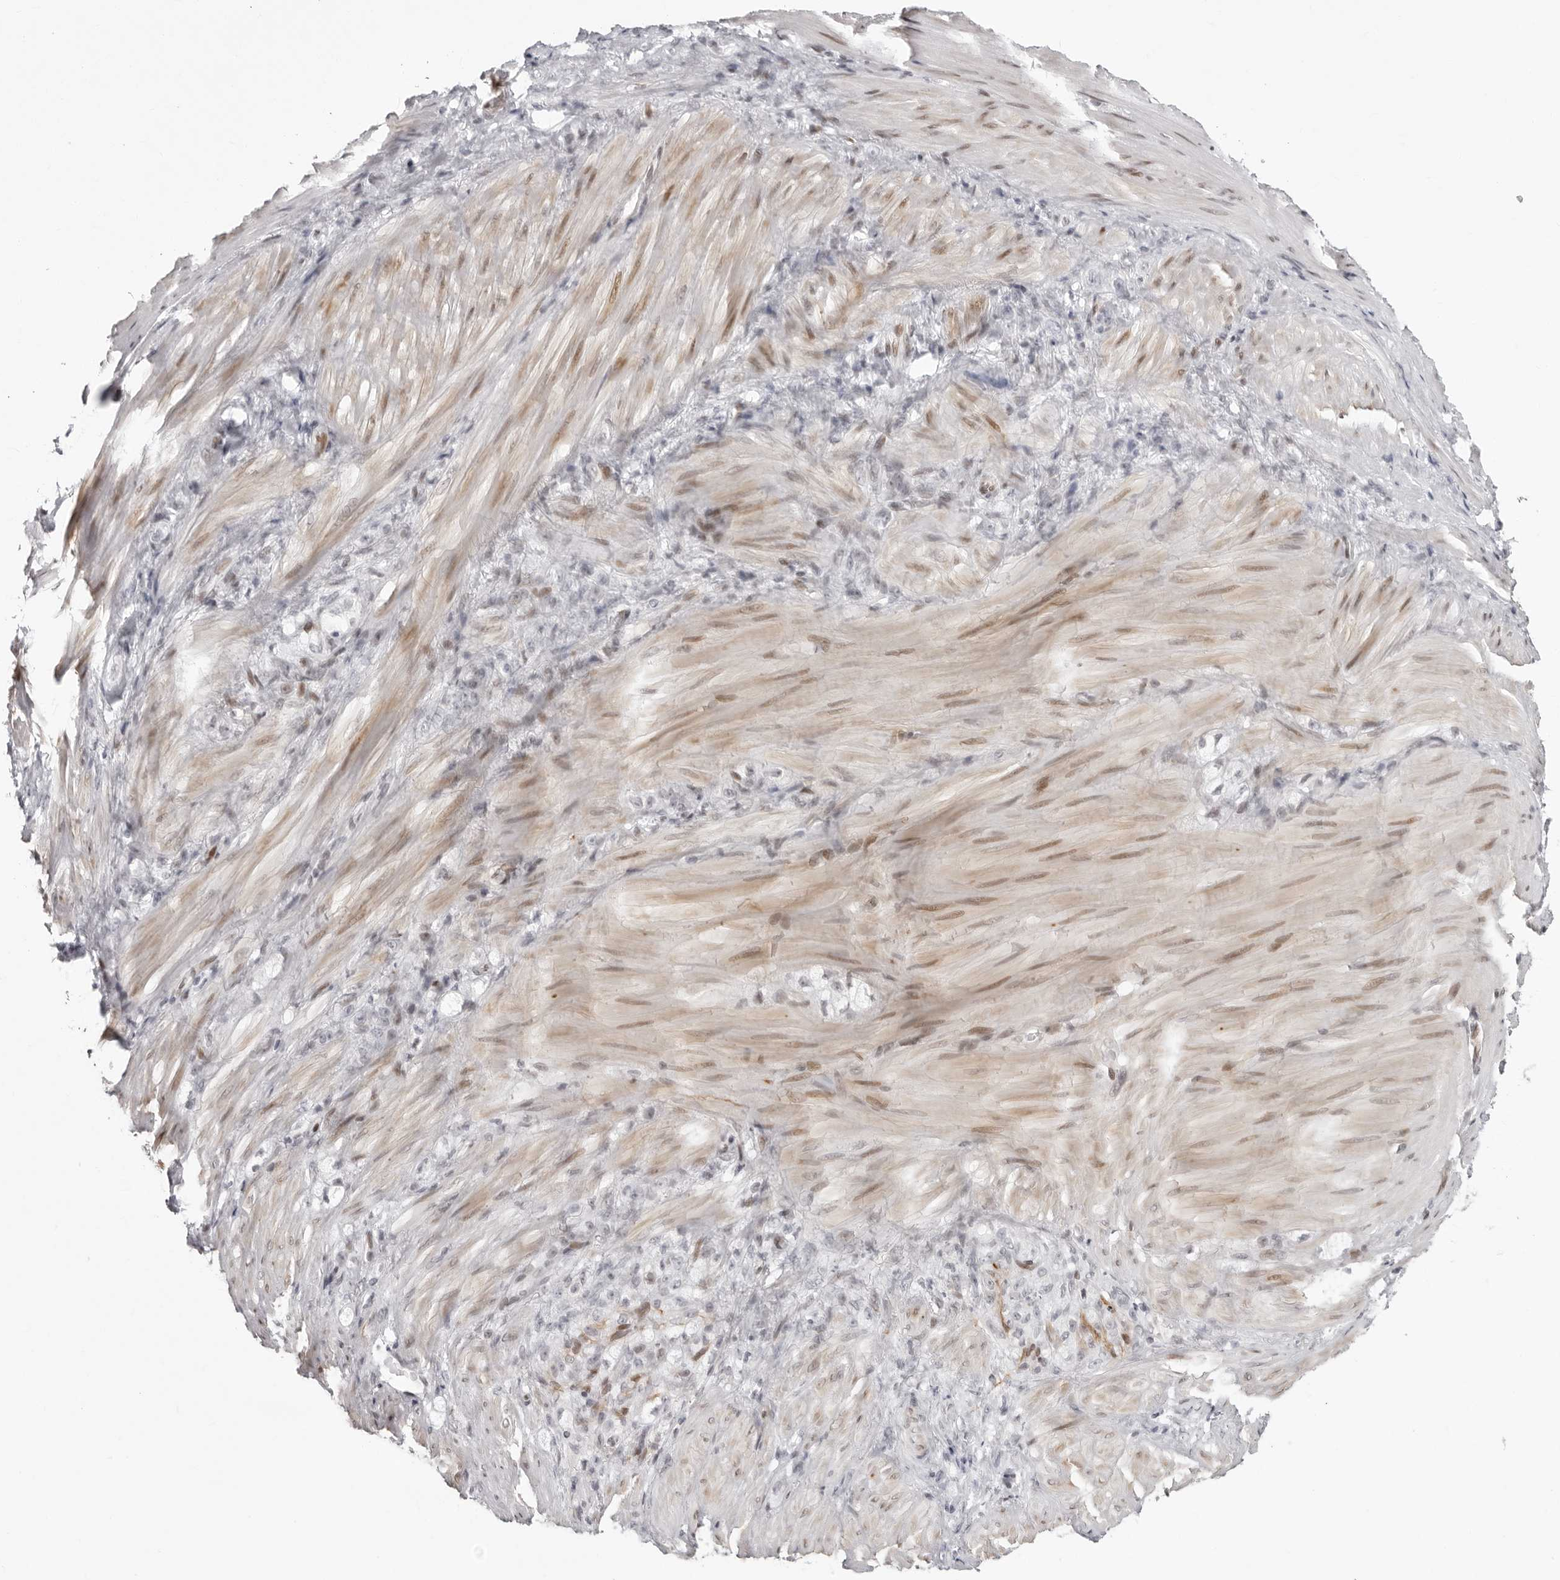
{"staining": {"intensity": "negative", "quantity": "none", "location": "none"}, "tissue": "stomach cancer", "cell_type": "Tumor cells", "image_type": "cancer", "snomed": [{"axis": "morphology", "description": "Normal tissue, NOS"}, {"axis": "morphology", "description": "Adenocarcinoma, NOS"}, {"axis": "topography", "description": "Stomach"}], "caption": "DAB immunohistochemical staining of stomach cancer demonstrates no significant expression in tumor cells. (Immunohistochemistry, brightfield microscopy, high magnification).", "gene": "NTPCR", "patient": {"sex": "male", "age": 82}}